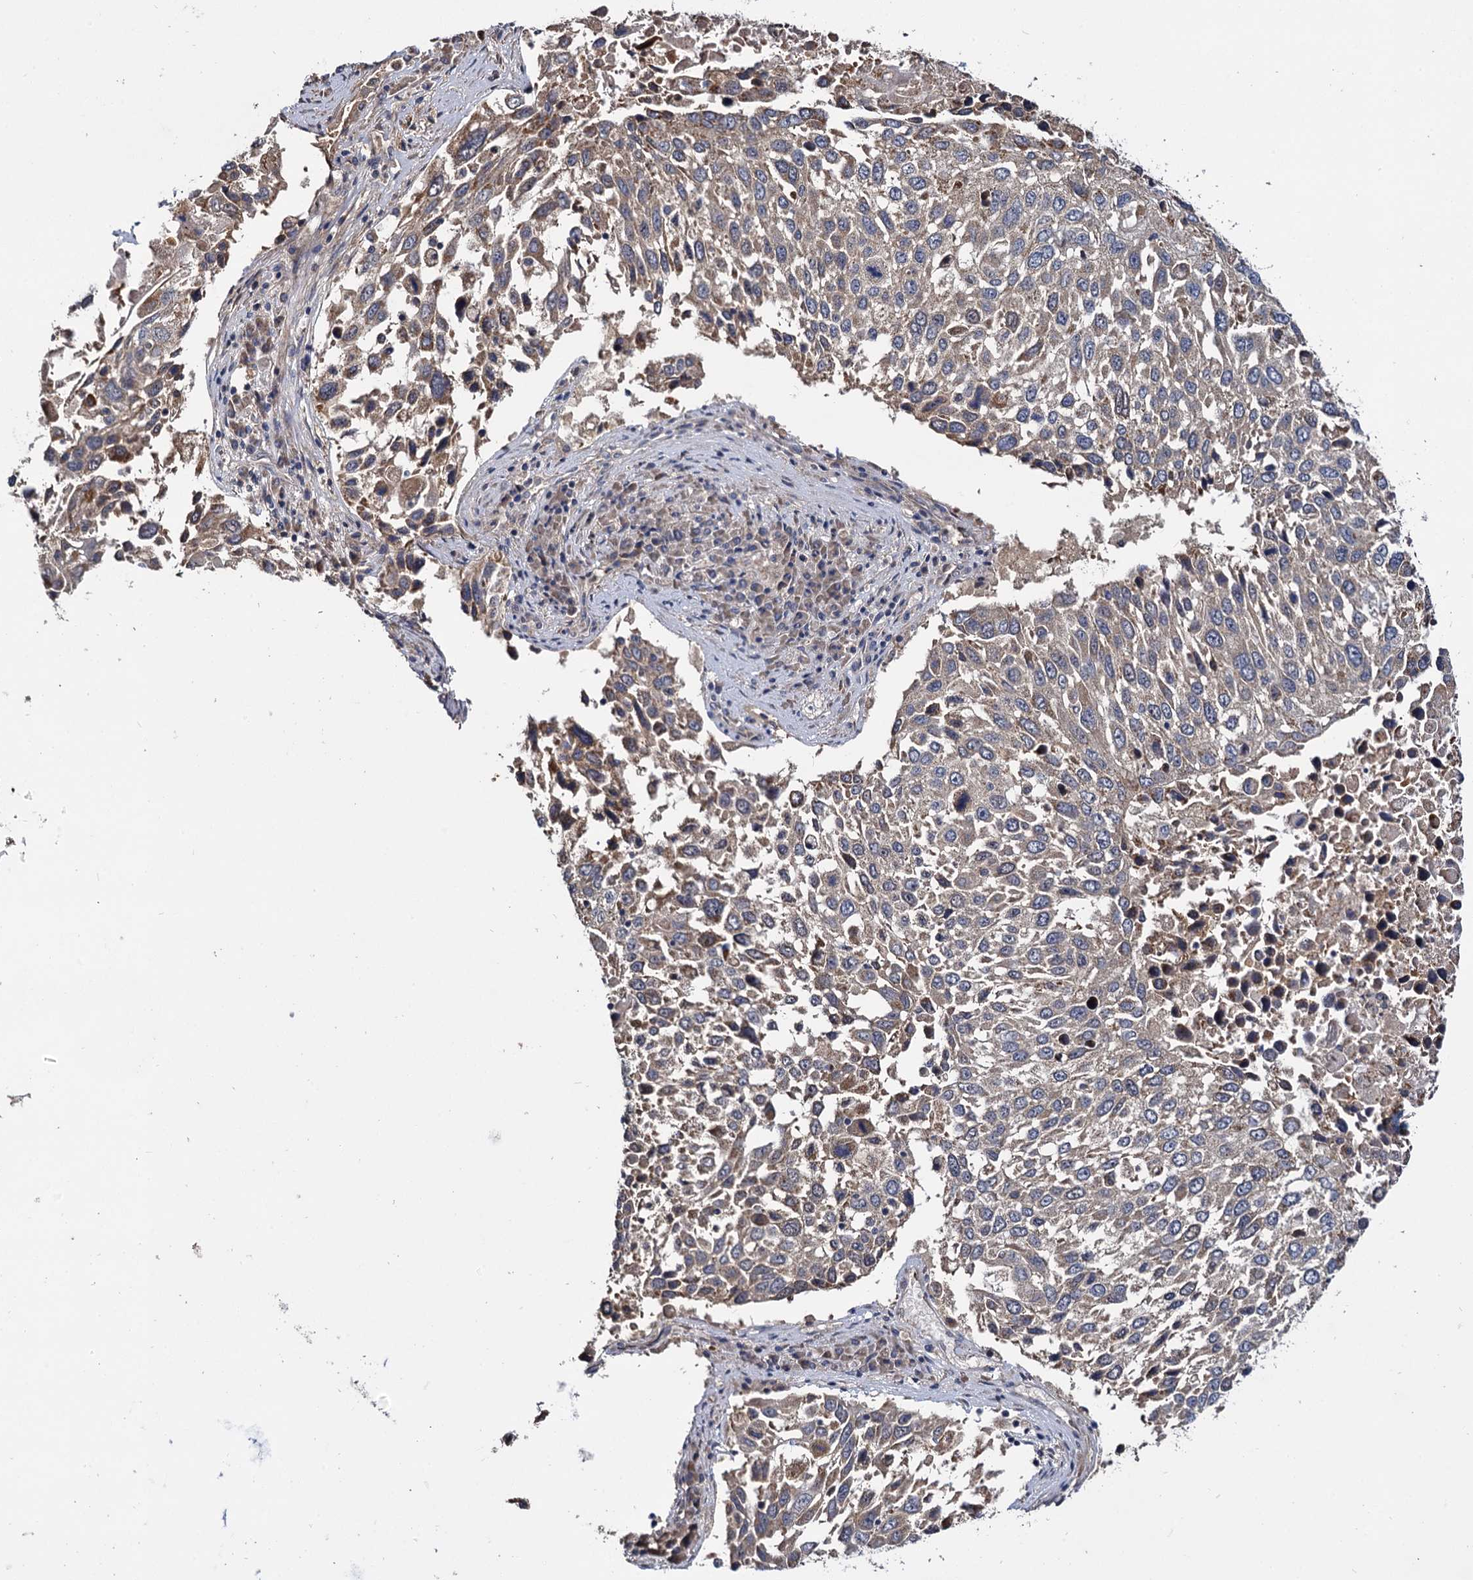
{"staining": {"intensity": "weak", "quantity": "<25%", "location": "cytoplasmic/membranous"}, "tissue": "lung cancer", "cell_type": "Tumor cells", "image_type": "cancer", "snomed": [{"axis": "morphology", "description": "Squamous cell carcinoma, NOS"}, {"axis": "topography", "description": "Lung"}], "caption": "High power microscopy image of an immunohistochemistry image of squamous cell carcinoma (lung), revealing no significant expression in tumor cells.", "gene": "CEP192", "patient": {"sex": "male", "age": 65}}